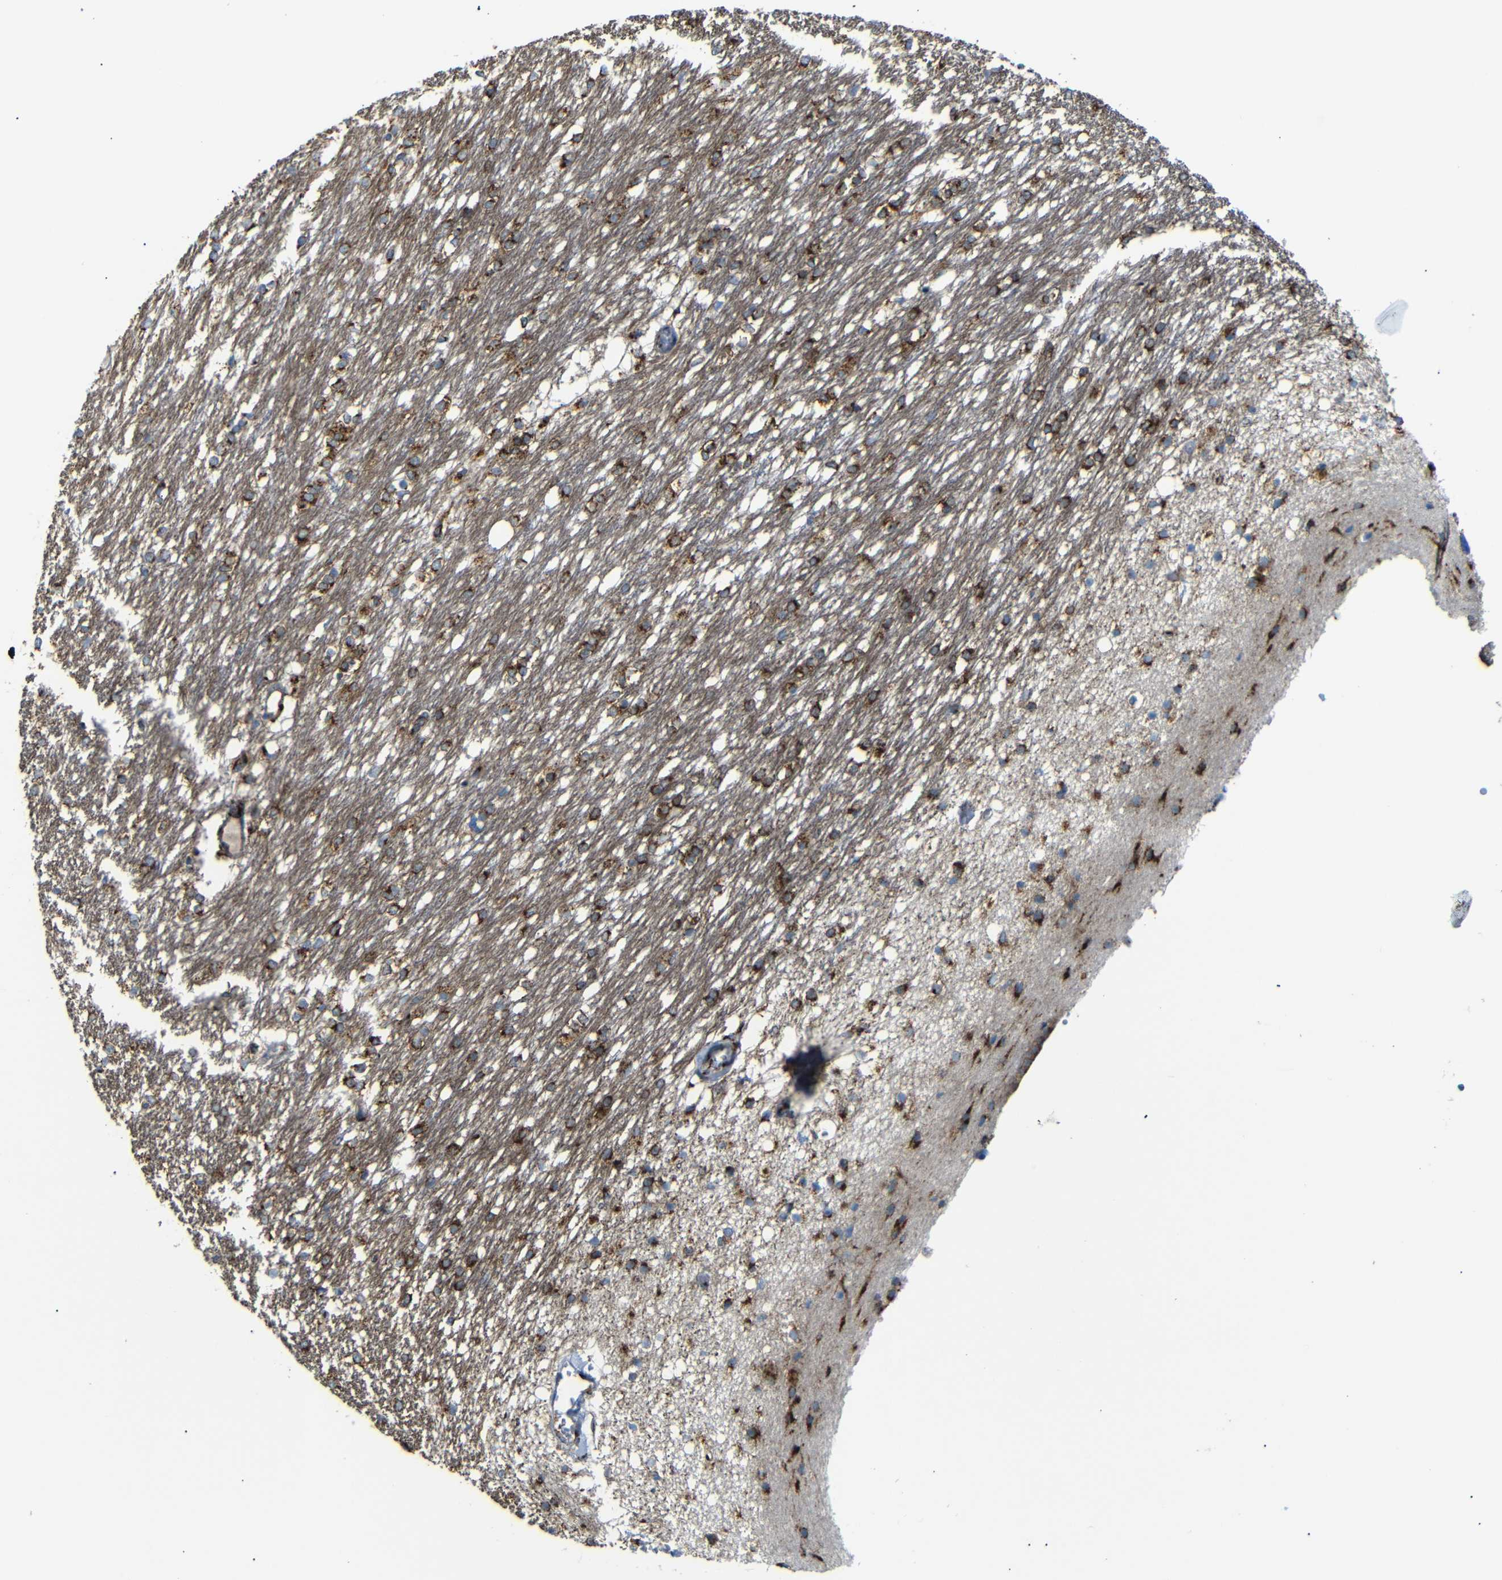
{"staining": {"intensity": "strong", "quantity": ">75%", "location": "cytoplasmic/membranous"}, "tissue": "caudate", "cell_type": "Glial cells", "image_type": "normal", "snomed": [{"axis": "morphology", "description": "Normal tissue, NOS"}, {"axis": "topography", "description": "Lateral ventricle wall"}], "caption": "High-magnification brightfield microscopy of unremarkable caudate stained with DAB (3,3'-diaminobenzidine) (brown) and counterstained with hematoxylin (blue). glial cells exhibit strong cytoplasmic/membranous positivity is identified in approximately>75% of cells. The staining was performed using DAB to visualize the protein expression in brown, while the nuclei were stained in blue with hematoxylin (Magnification: 20x).", "gene": "TGOLN2", "patient": {"sex": "female", "age": 19}}